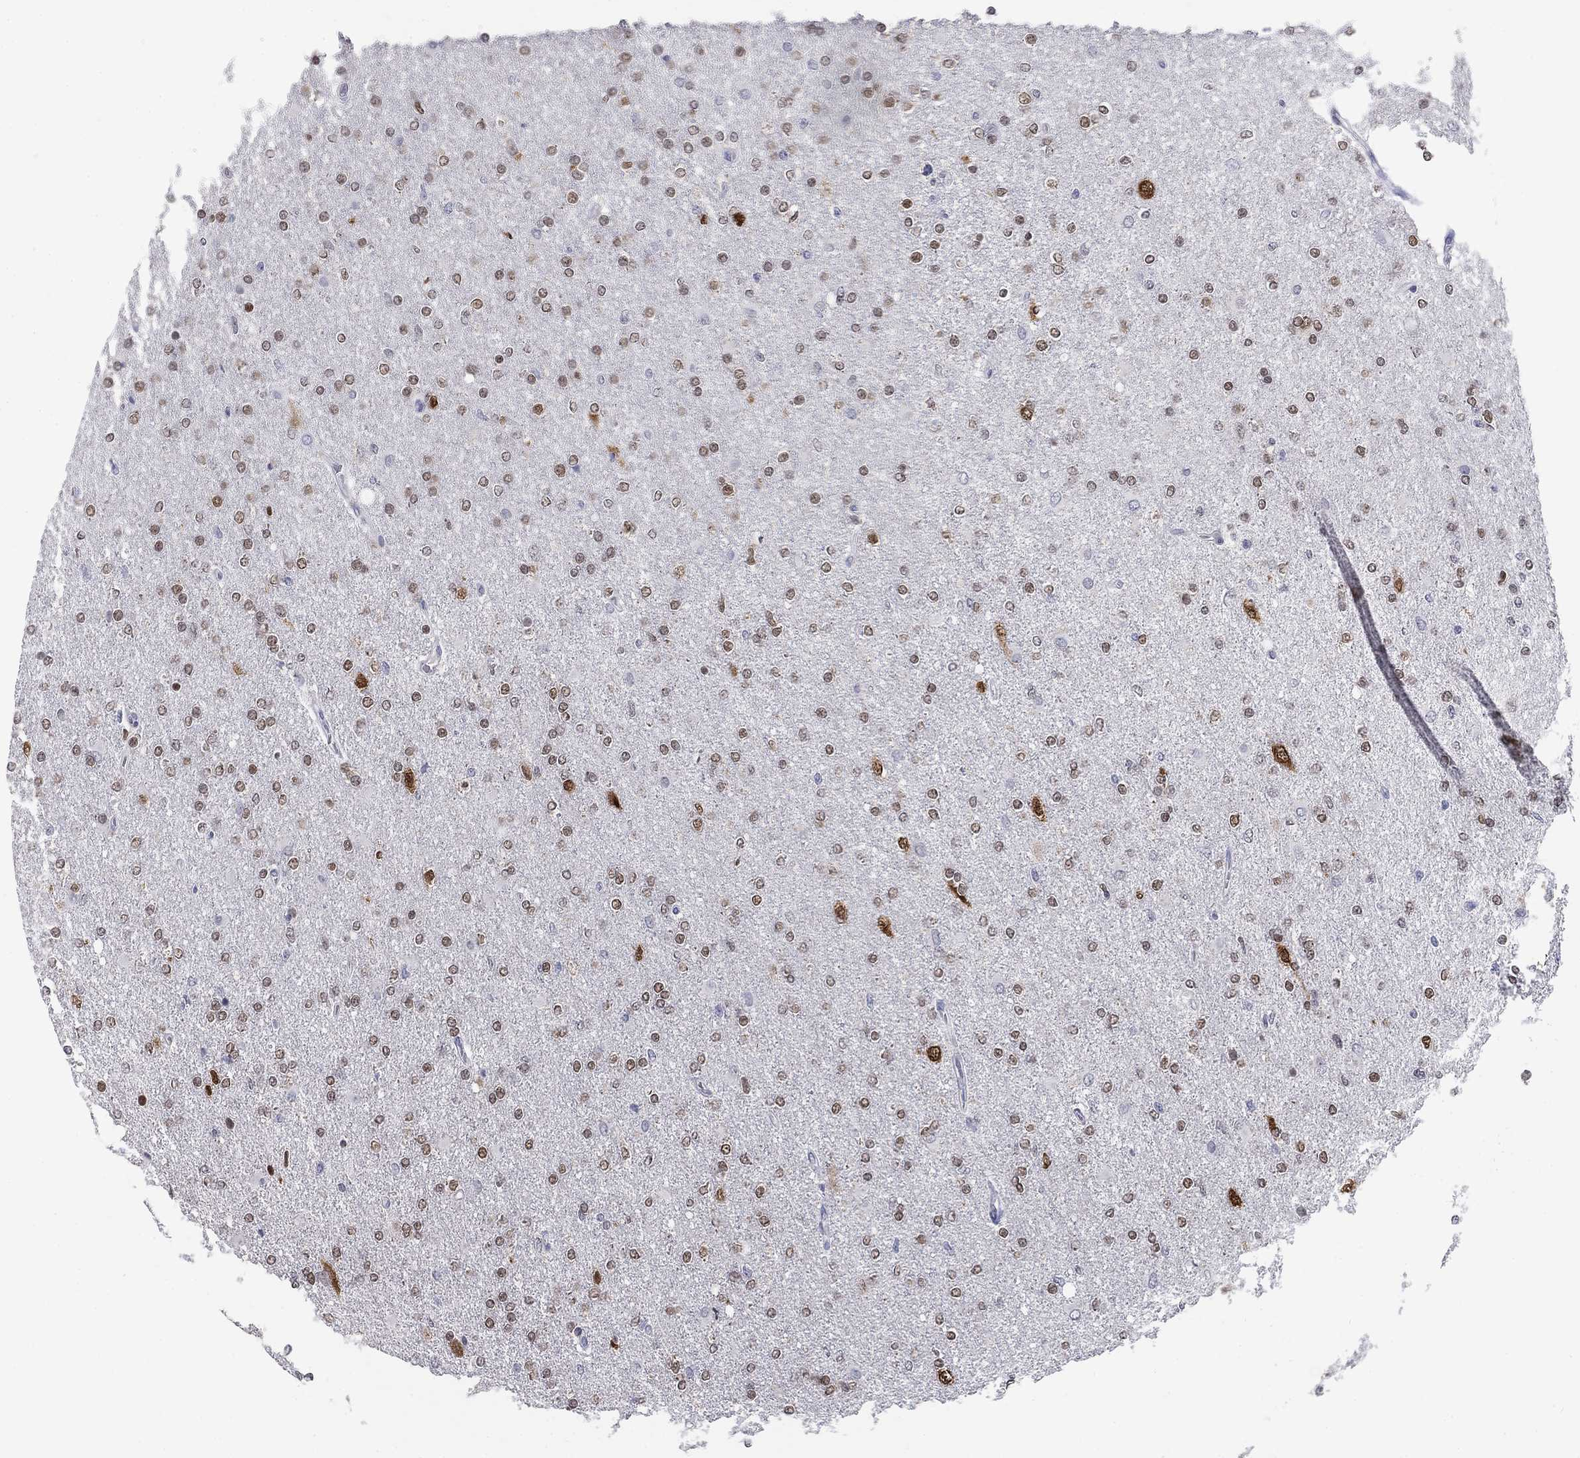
{"staining": {"intensity": "moderate", "quantity": "<25%", "location": "nuclear"}, "tissue": "glioma", "cell_type": "Tumor cells", "image_type": "cancer", "snomed": [{"axis": "morphology", "description": "Glioma, malignant, High grade"}, {"axis": "topography", "description": "Cerebral cortex"}], "caption": "Tumor cells reveal moderate nuclear expression in about <25% of cells in glioma.", "gene": "ELAVL4", "patient": {"sex": "male", "age": 70}}